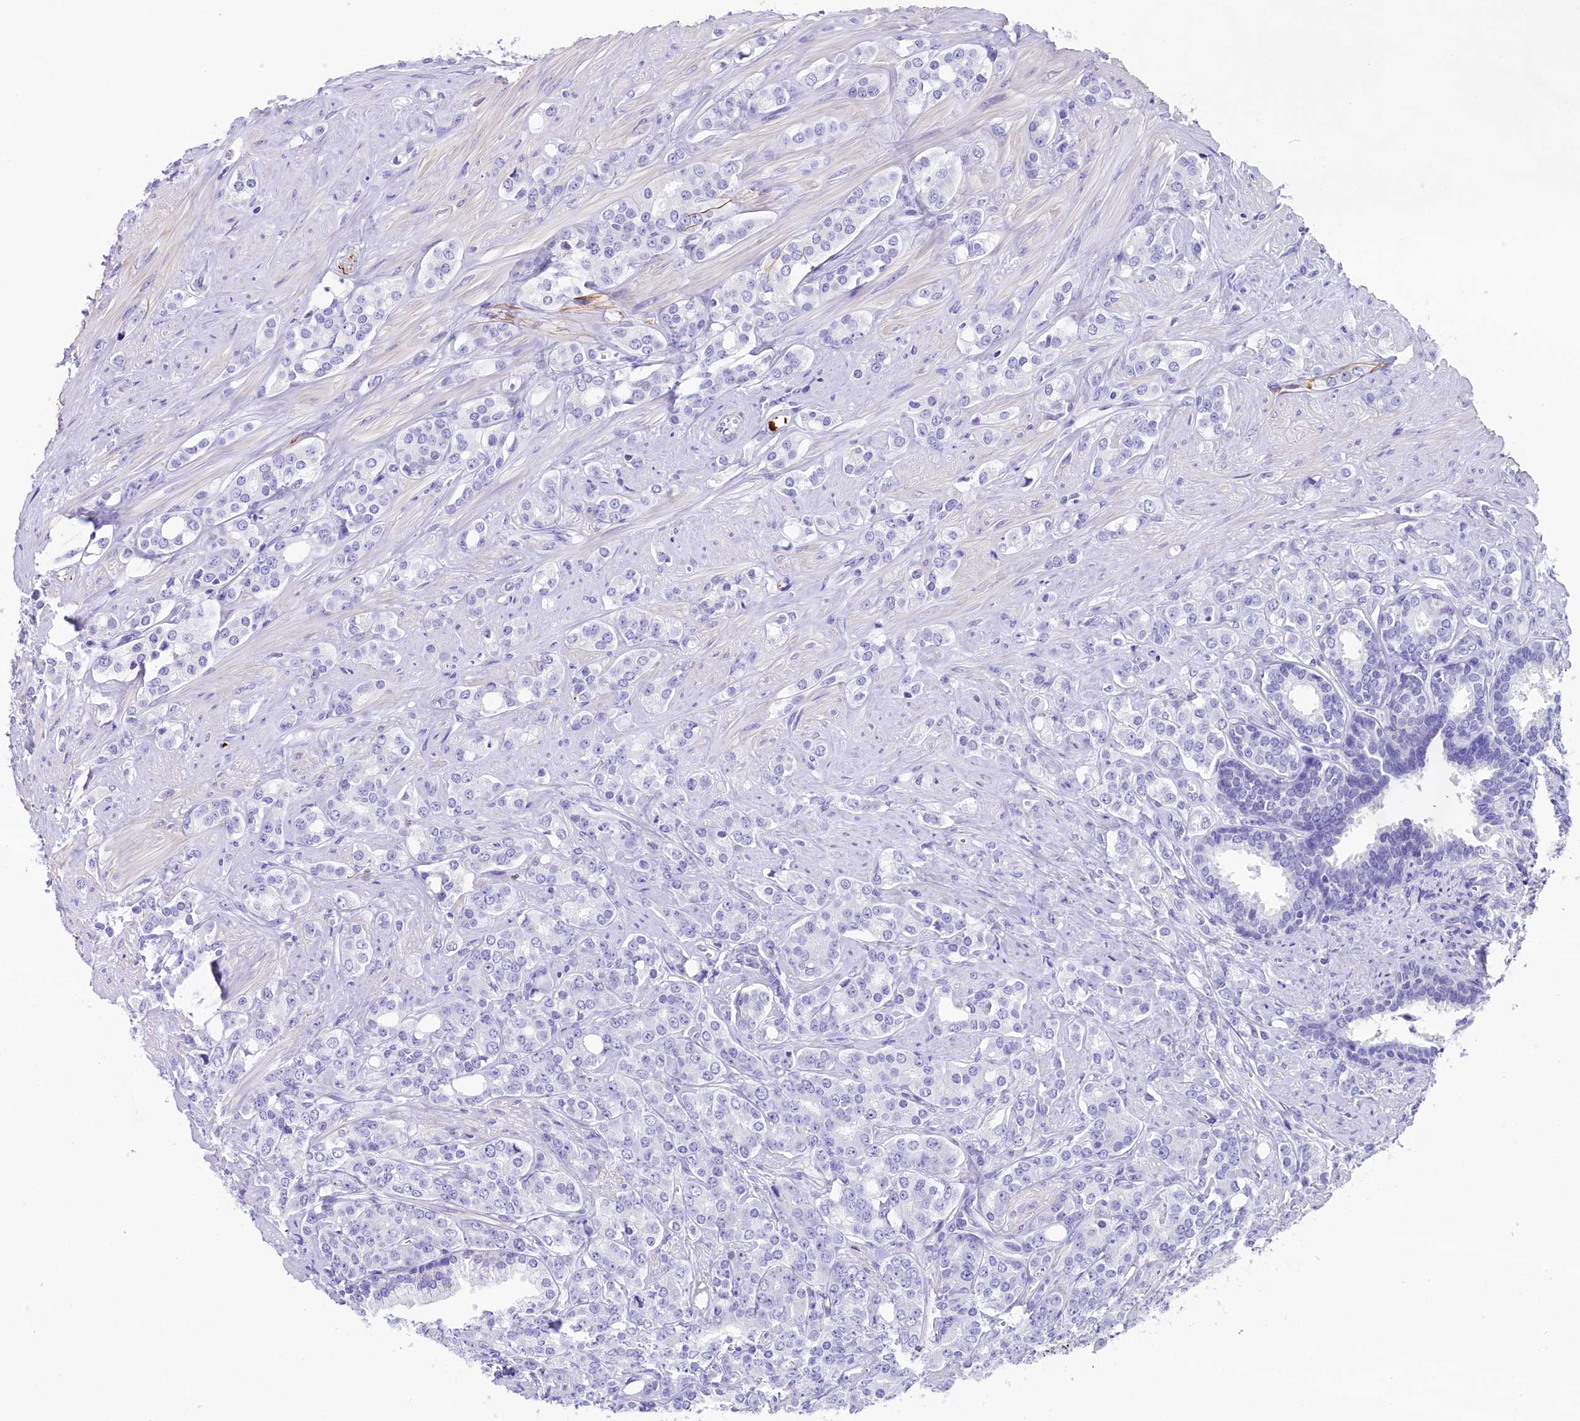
{"staining": {"intensity": "negative", "quantity": "none", "location": "none"}, "tissue": "prostate cancer", "cell_type": "Tumor cells", "image_type": "cancer", "snomed": [{"axis": "morphology", "description": "Adenocarcinoma, High grade"}, {"axis": "topography", "description": "Prostate"}], "caption": "Protein analysis of prostate cancer shows no significant expression in tumor cells. The staining is performed using DAB brown chromogen with nuclei counter-stained in using hematoxylin.", "gene": "SKIDA1", "patient": {"sex": "male", "age": 62}}